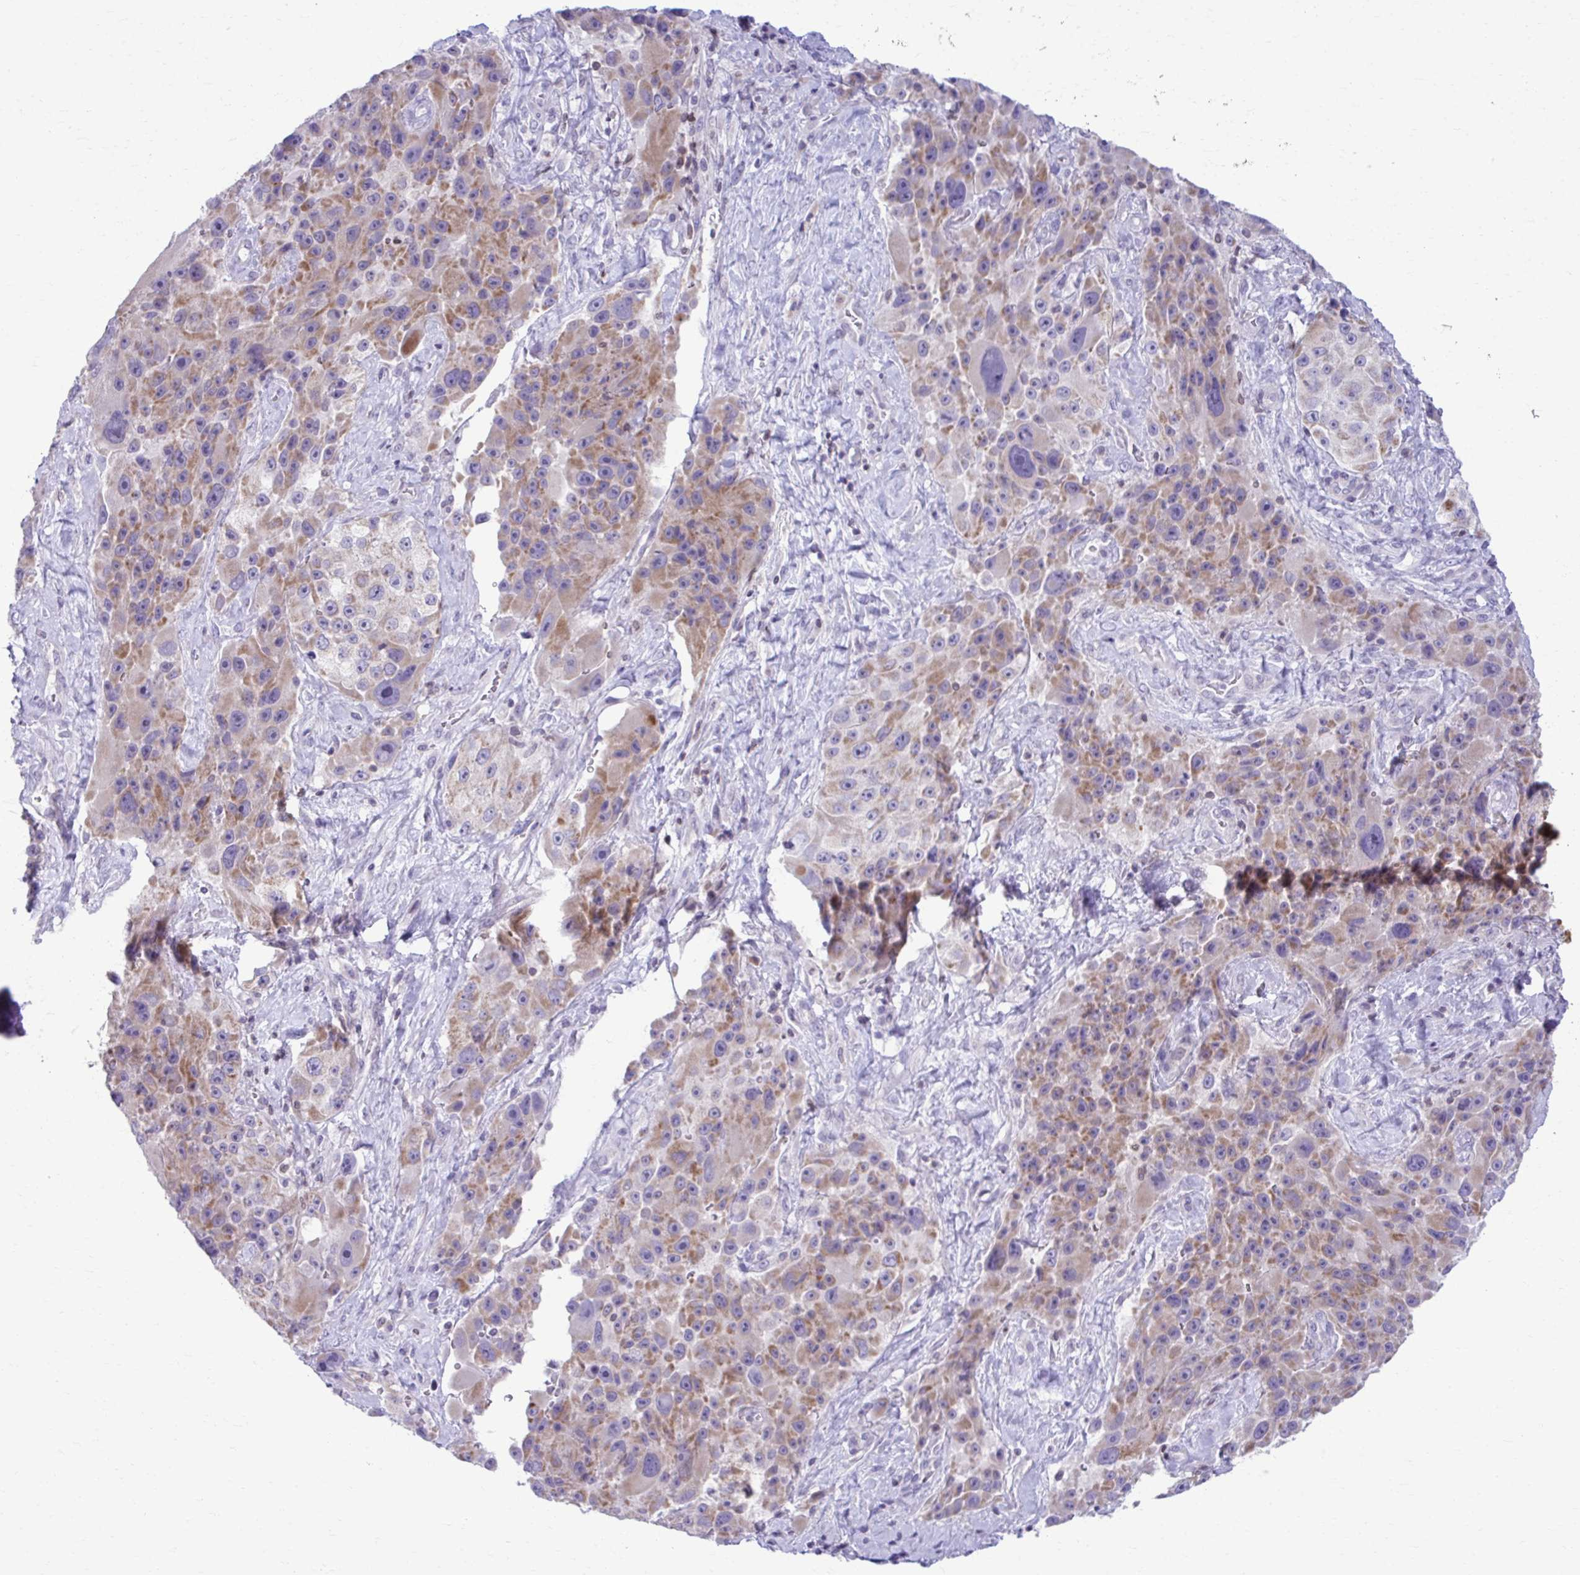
{"staining": {"intensity": "moderate", "quantity": "25%-75%", "location": "cytoplasmic/membranous"}, "tissue": "melanoma", "cell_type": "Tumor cells", "image_type": "cancer", "snomed": [{"axis": "morphology", "description": "Malignant melanoma, Metastatic site"}, {"axis": "topography", "description": "Lymph node"}], "caption": "Immunohistochemistry (IHC) of human melanoma reveals medium levels of moderate cytoplasmic/membranous staining in approximately 25%-75% of tumor cells.", "gene": "OR7A5", "patient": {"sex": "male", "age": 62}}